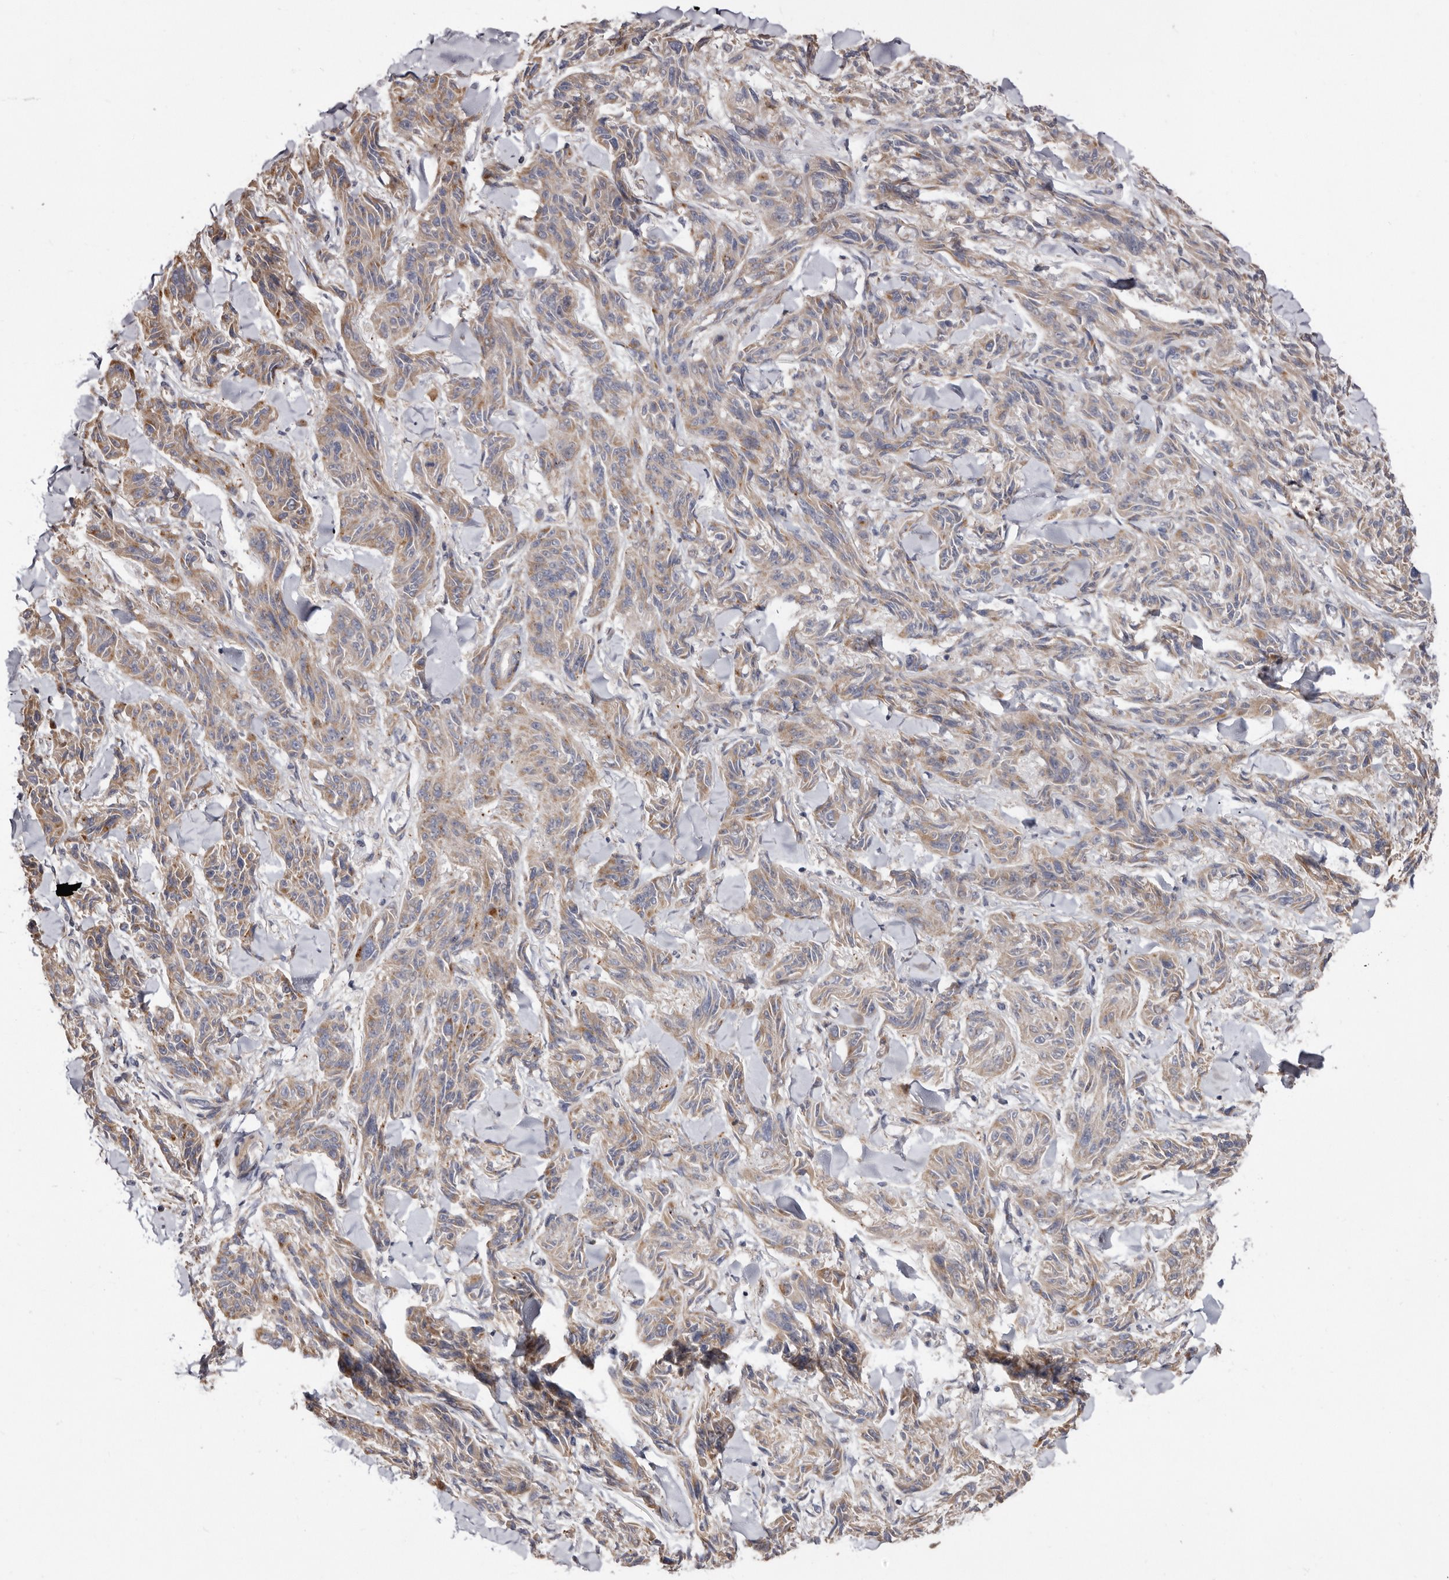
{"staining": {"intensity": "weak", "quantity": "25%-75%", "location": "cytoplasmic/membranous"}, "tissue": "melanoma", "cell_type": "Tumor cells", "image_type": "cancer", "snomed": [{"axis": "morphology", "description": "Malignant melanoma, NOS"}, {"axis": "topography", "description": "Skin"}], "caption": "Malignant melanoma stained with a protein marker displays weak staining in tumor cells.", "gene": "ASIC5", "patient": {"sex": "male", "age": 53}}